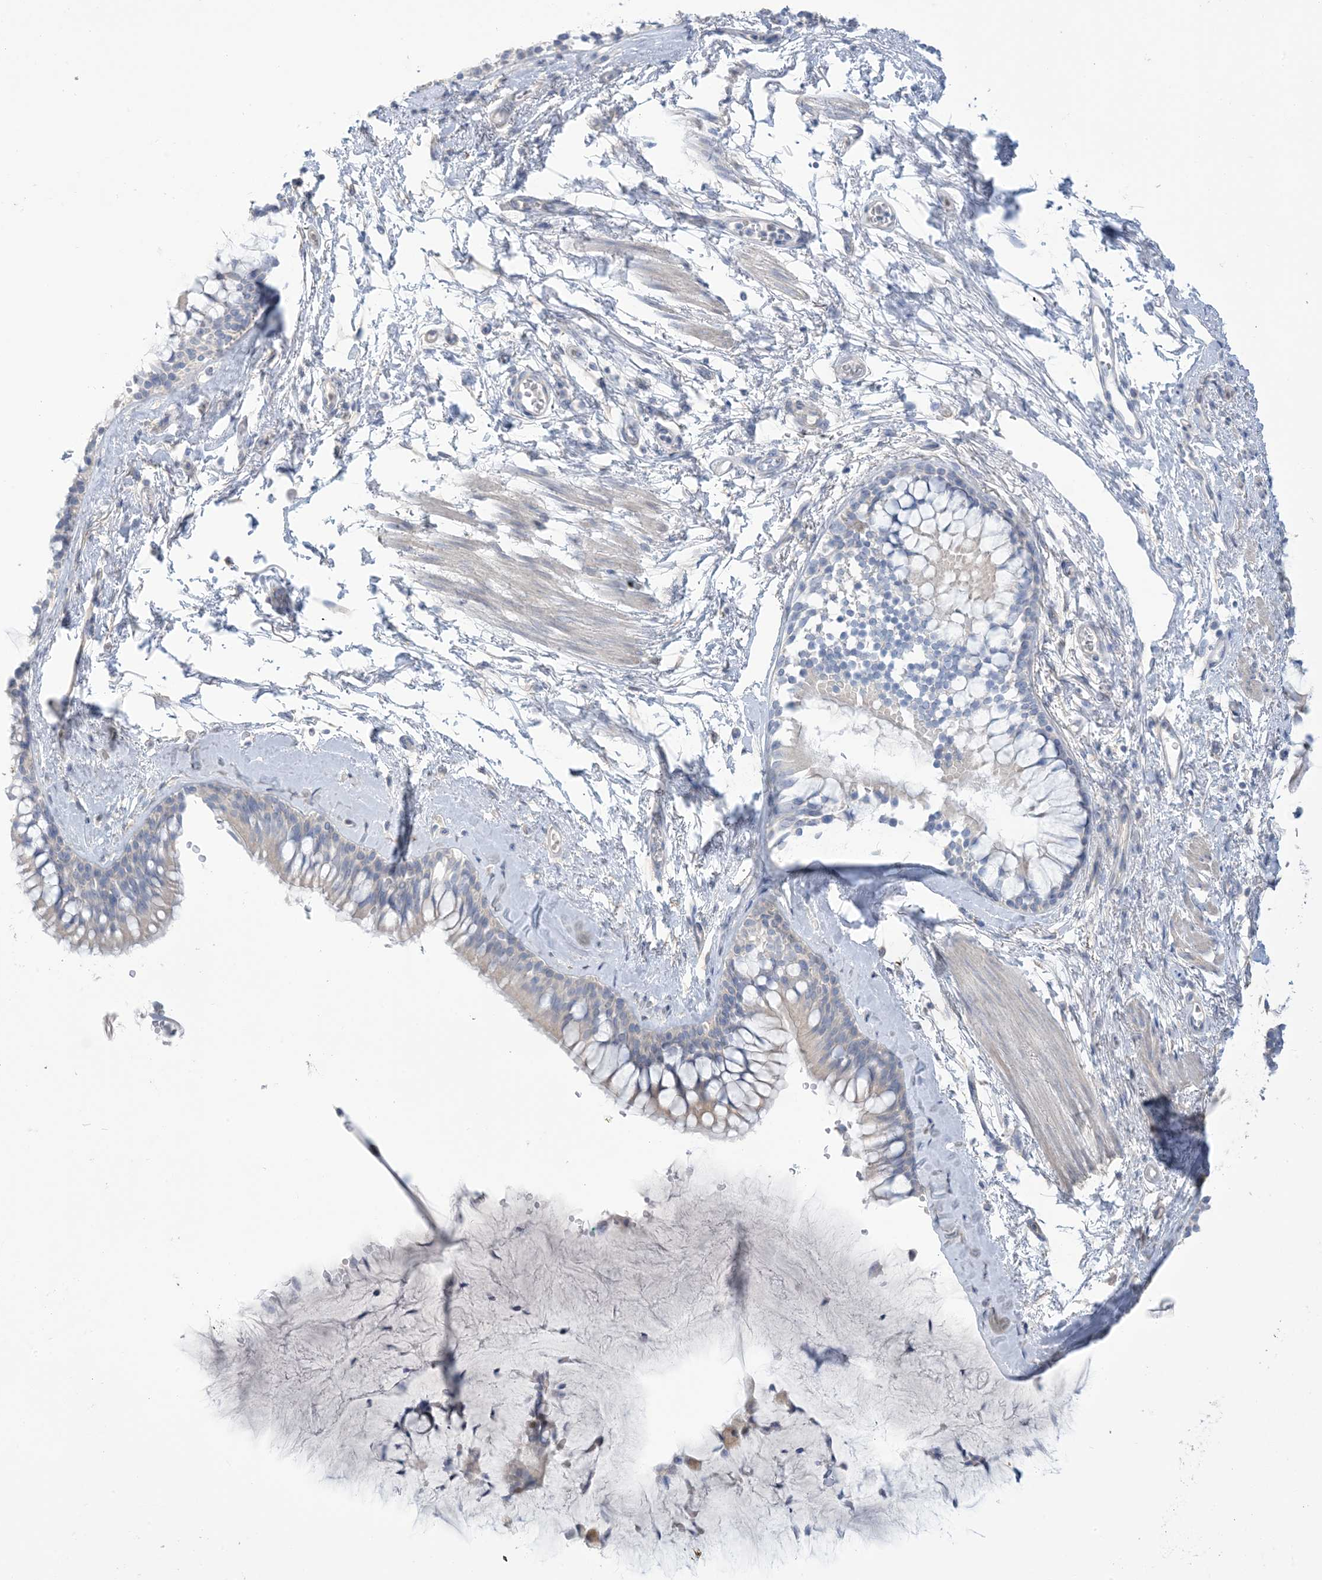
{"staining": {"intensity": "negative", "quantity": "none", "location": "none"}, "tissue": "bronchus", "cell_type": "Respiratory epithelial cells", "image_type": "normal", "snomed": [{"axis": "morphology", "description": "Normal tissue, NOS"}, {"axis": "morphology", "description": "Inflammation, NOS"}, {"axis": "topography", "description": "Cartilage tissue"}, {"axis": "topography", "description": "Bronchus"}, {"axis": "topography", "description": "Lung"}], "caption": "Immunohistochemistry (IHC) of normal bronchus shows no staining in respiratory epithelial cells. (DAB (3,3'-diaminobenzidine) immunohistochemistry (IHC) visualized using brightfield microscopy, high magnification).", "gene": "MTHFD2L", "patient": {"sex": "female", "age": 64}}